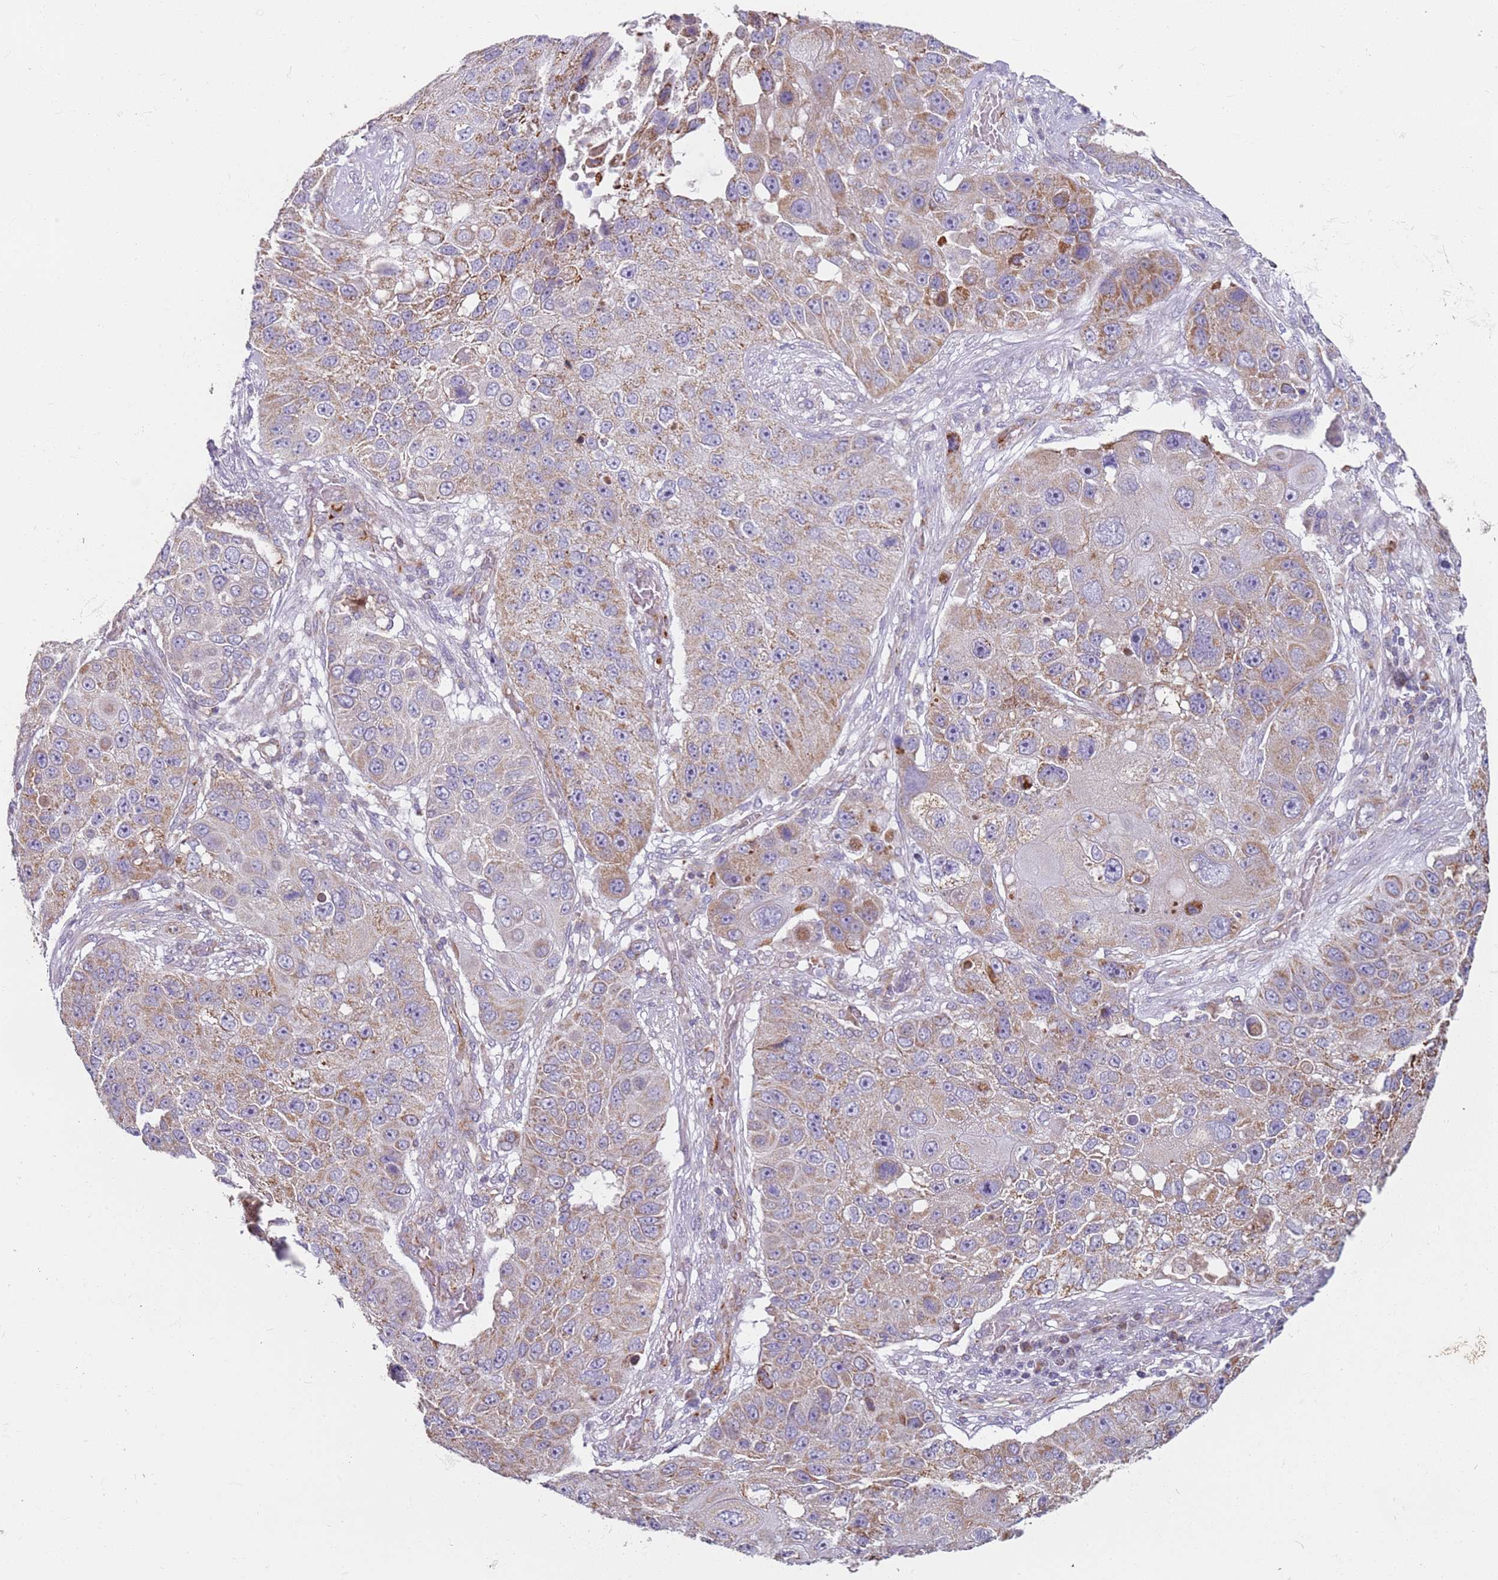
{"staining": {"intensity": "moderate", "quantity": "25%-75%", "location": "cytoplasmic/membranous"}, "tissue": "lung cancer", "cell_type": "Tumor cells", "image_type": "cancer", "snomed": [{"axis": "morphology", "description": "Squamous cell carcinoma, NOS"}, {"axis": "topography", "description": "Lung"}], "caption": "Tumor cells demonstrate medium levels of moderate cytoplasmic/membranous expression in about 25%-75% of cells in human lung squamous cell carcinoma. (IHC, brightfield microscopy, high magnification).", "gene": "ALS2", "patient": {"sex": "male", "age": 61}}